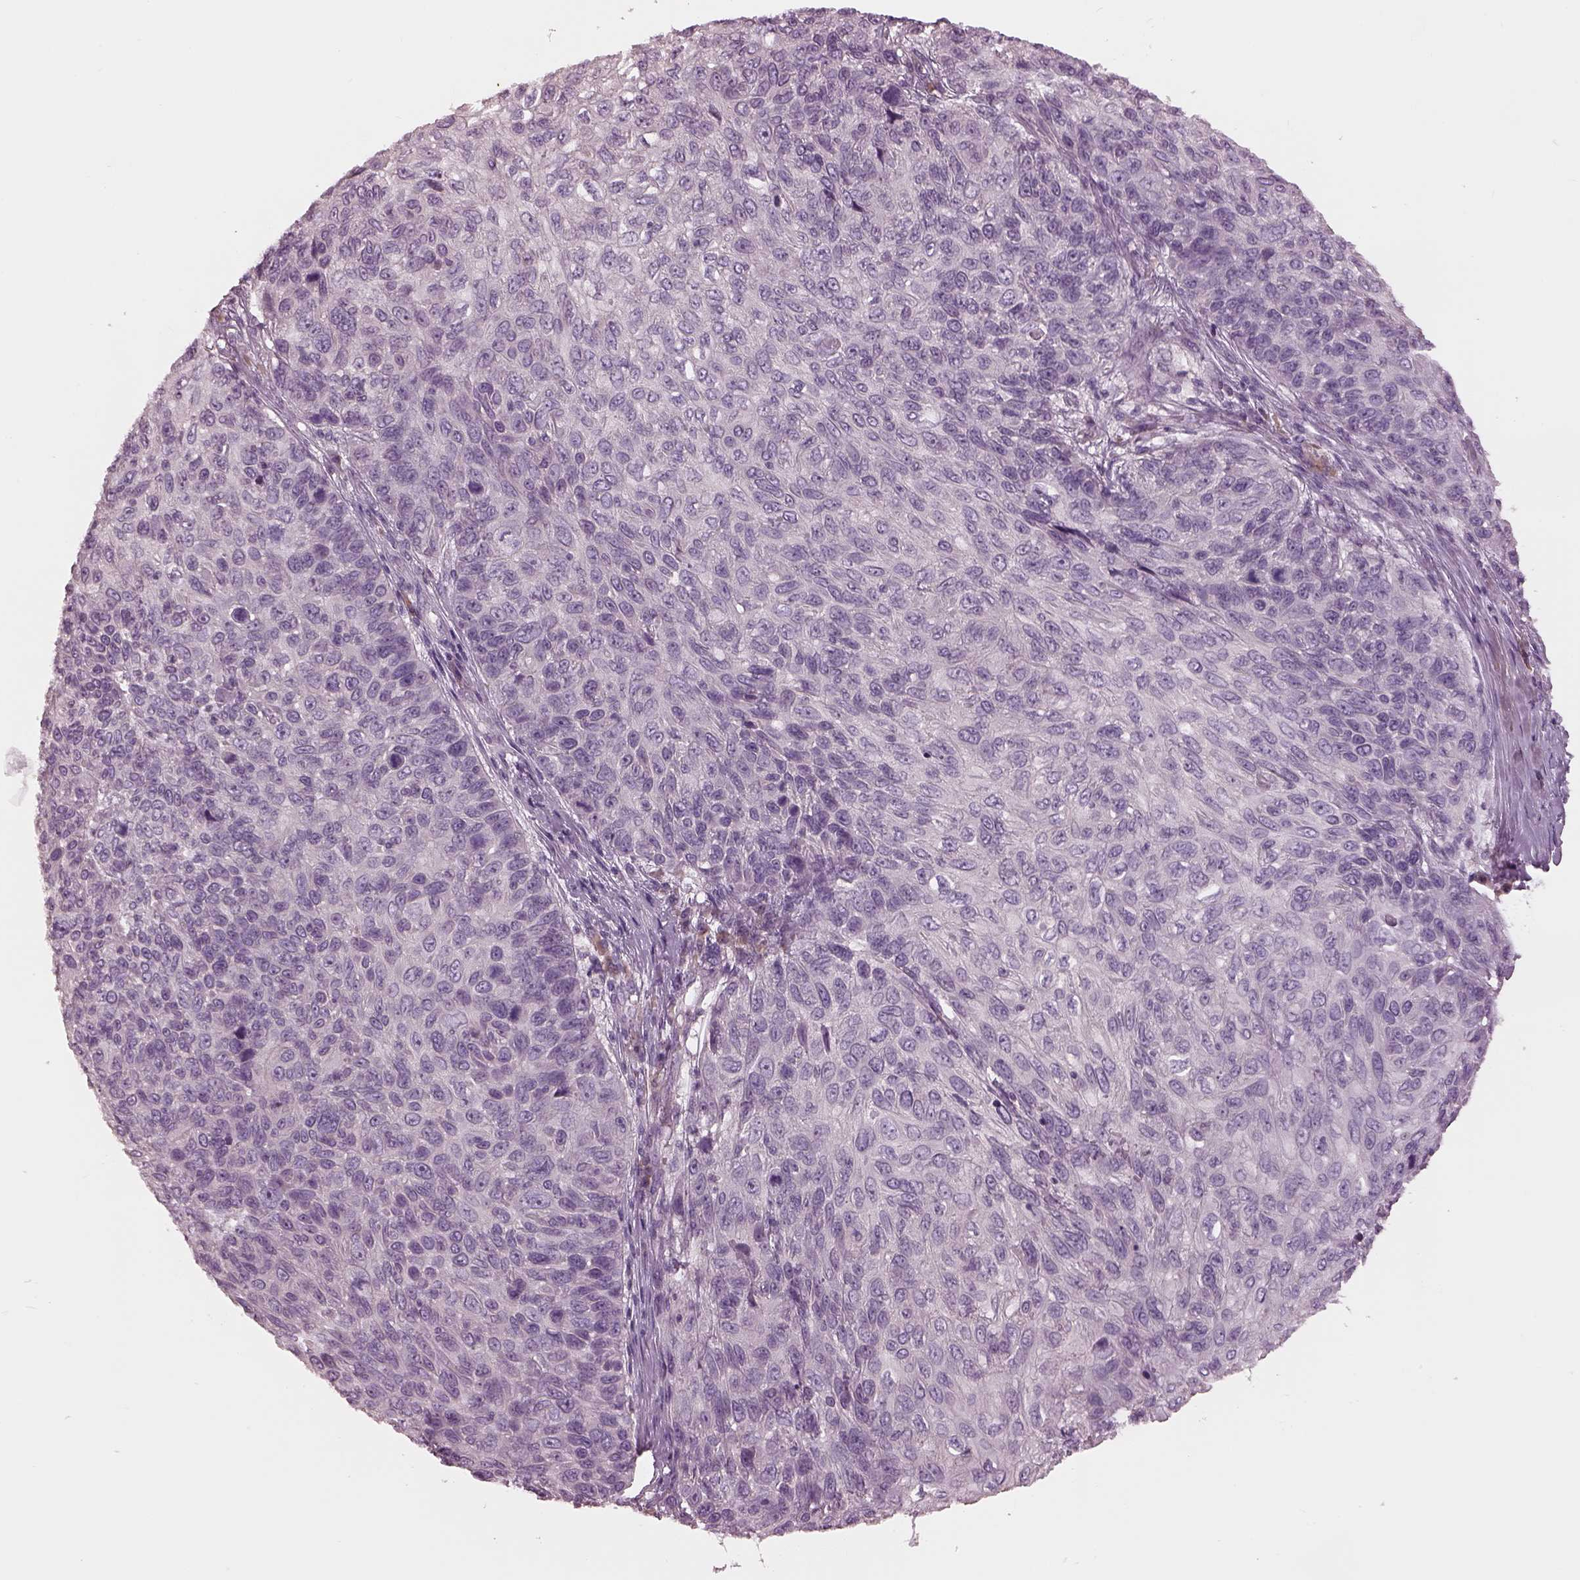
{"staining": {"intensity": "negative", "quantity": "none", "location": "none"}, "tissue": "skin cancer", "cell_type": "Tumor cells", "image_type": "cancer", "snomed": [{"axis": "morphology", "description": "Squamous cell carcinoma, NOS"}, {"axis": "topography", "description": "Skin"}], "caption": "IHC histopathology image of human skin cancer (squamous cell carcinoma) stained for a protein (brown), which demonstrates no positivity in tumor cells. (DAB (3,3'-diaminobenzidine) immunohistochemistry visualized using brightfield microscopy, high magnification).", "gene": "MIA", "patient": {"sex": "male", "age": 92}}